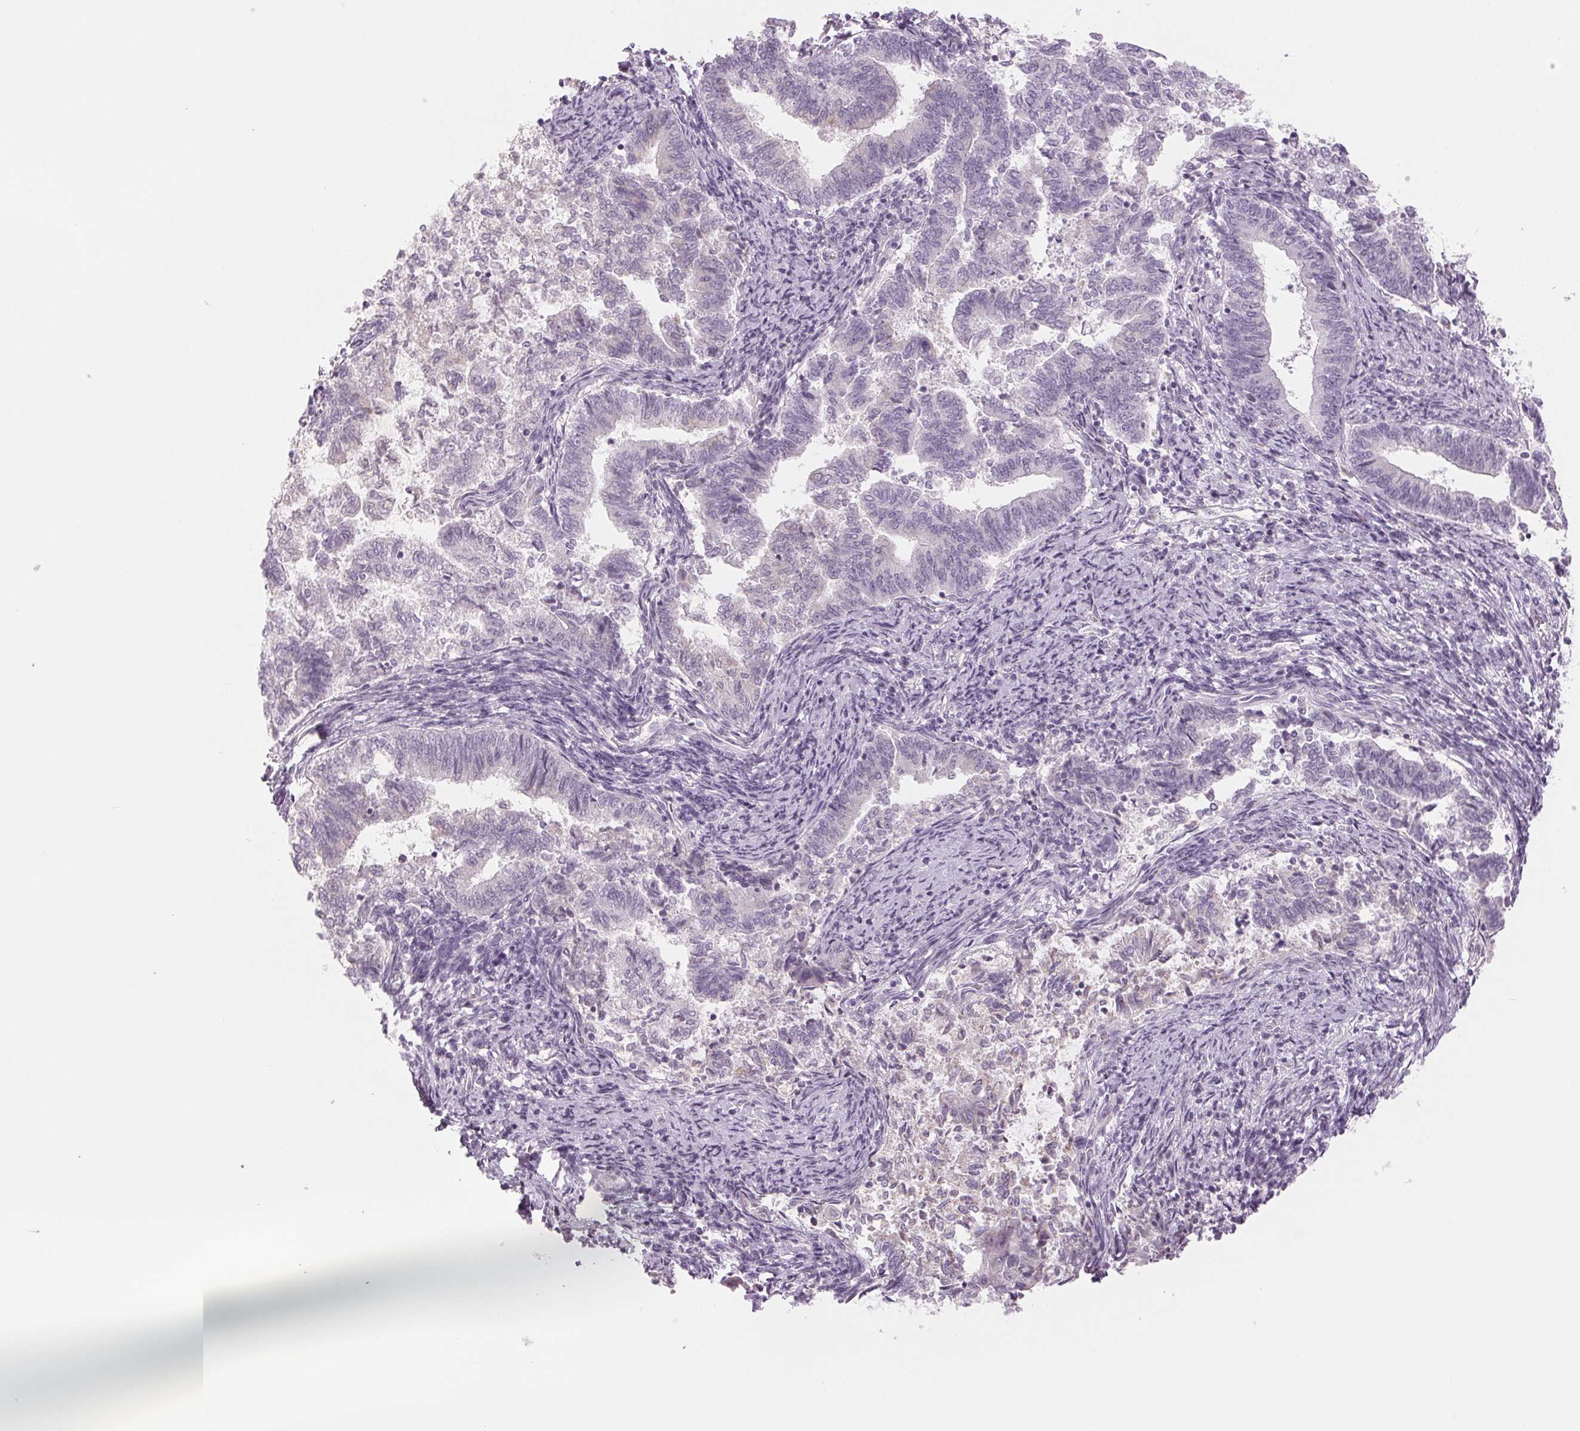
{"staining": {"intensity": "negative", "quantity": "none", "location": "none"}, "tissue": "endometrial cancer", "cell_type": "Tumor cells", "image_type": "cancer", "snomed": [{"axis": "morphology", "description": "Adenocarcinoma, NOS"}, {"axis": "topography", "description": "Endometrium"}], "caption": "Endometrial adenocarcinoma stained for a protein using IHC reveals no staining tumor cells.", "gene": "EHHADH", "patient": {"sex": "female", "age": 65}}